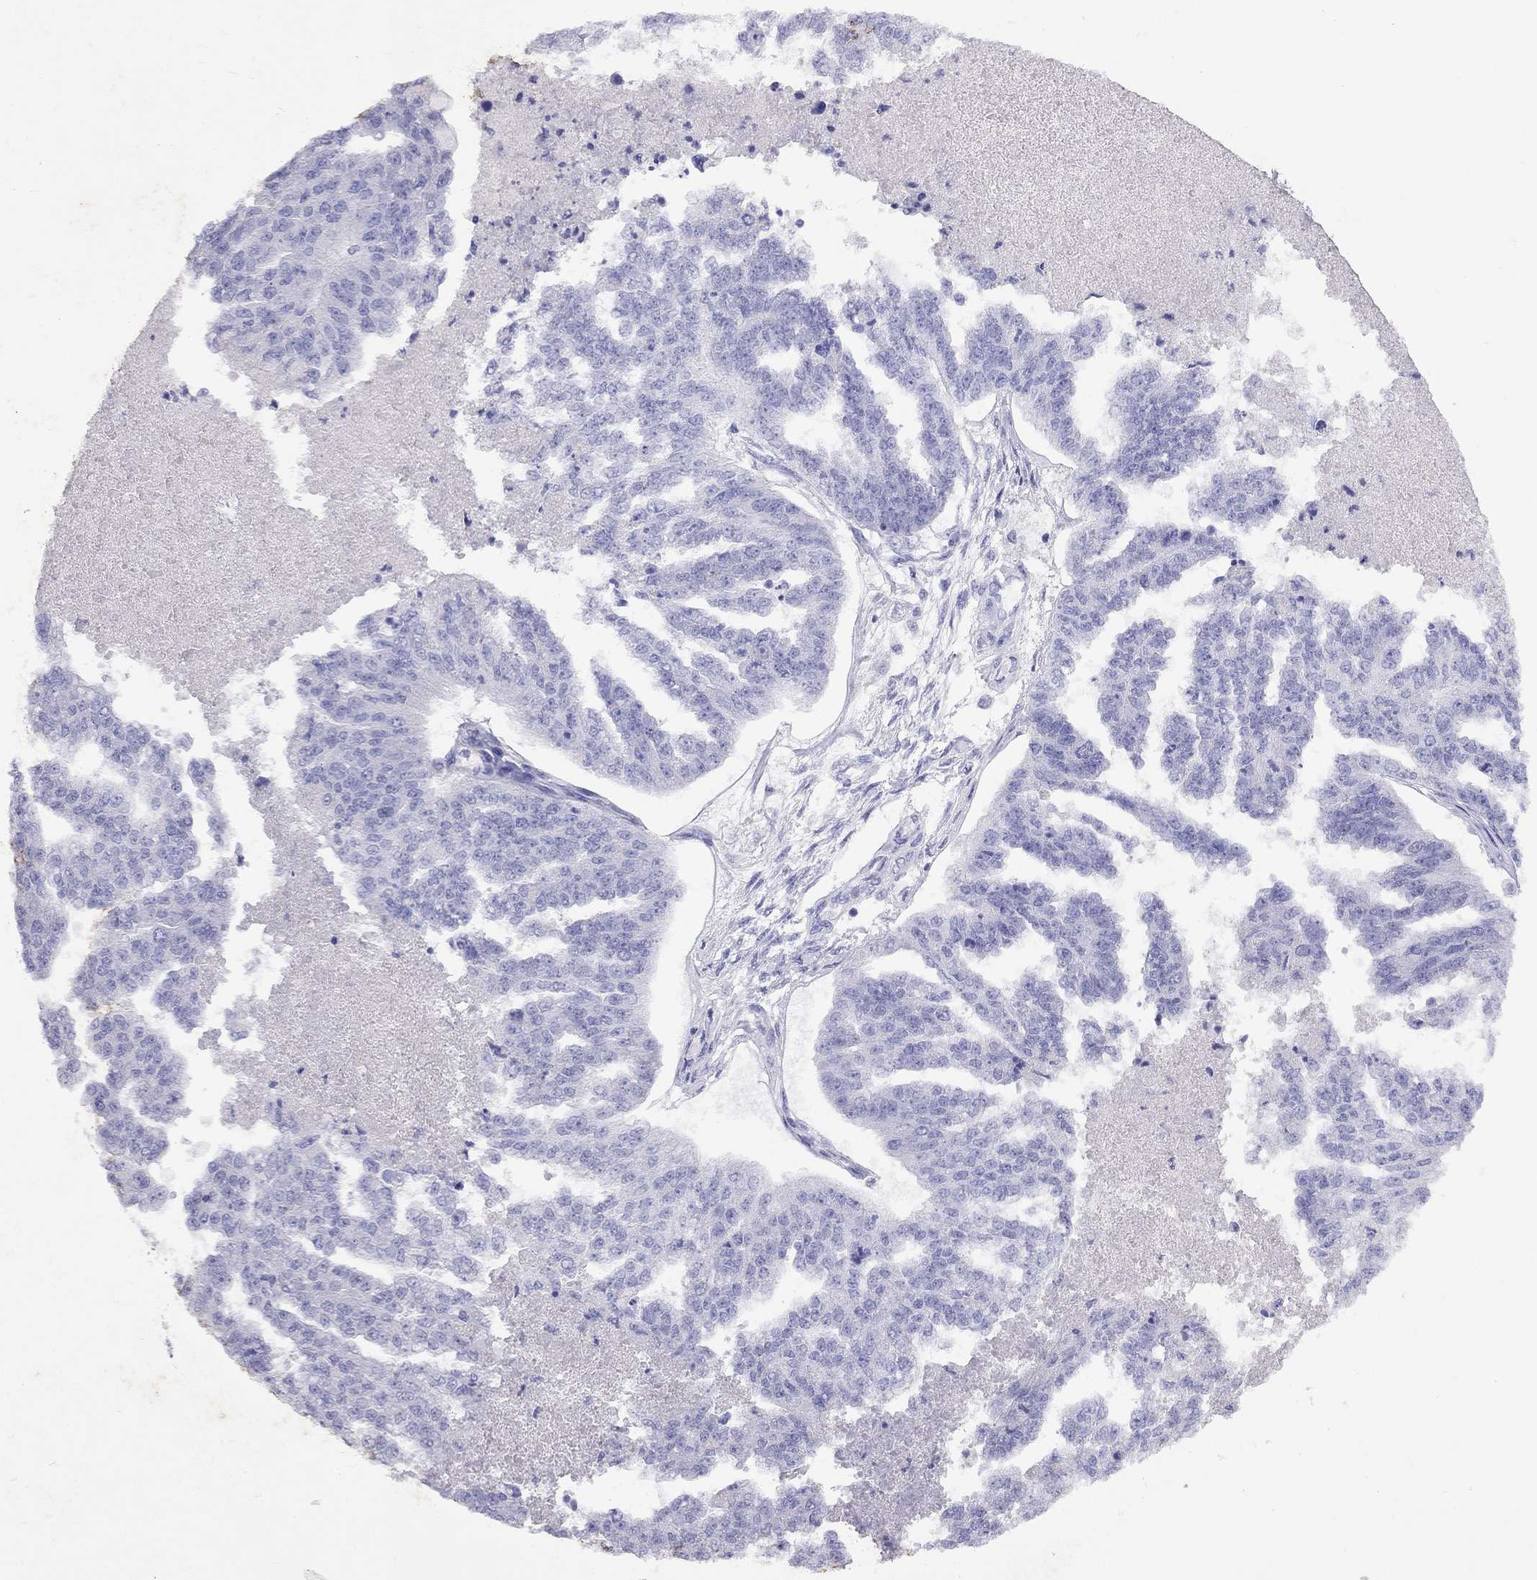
{"staining": {"intensity": "negative", "quantity": "none", "location": "none"}, "tissue": "ovarian cancer", "cell_type": "Tumor cells", "image_type": "cancer", "snomed": [{"axis": "morphology", "description": "Cystadenocarcinoma, serous, NOS"}, {"axis": "topography", "description": "Ovary"}], "caption": "High magnification brightfield microscopy of serous cystadenocarcinoma (ovarian) stained with DAB (3,3'-diaminobenzidine) (brown) and counterstained with hematoxylin (blue): tumor cells show no significant positivity.", "gene": "GNAT3", "patient": {"sex": "female", "age": 58}}